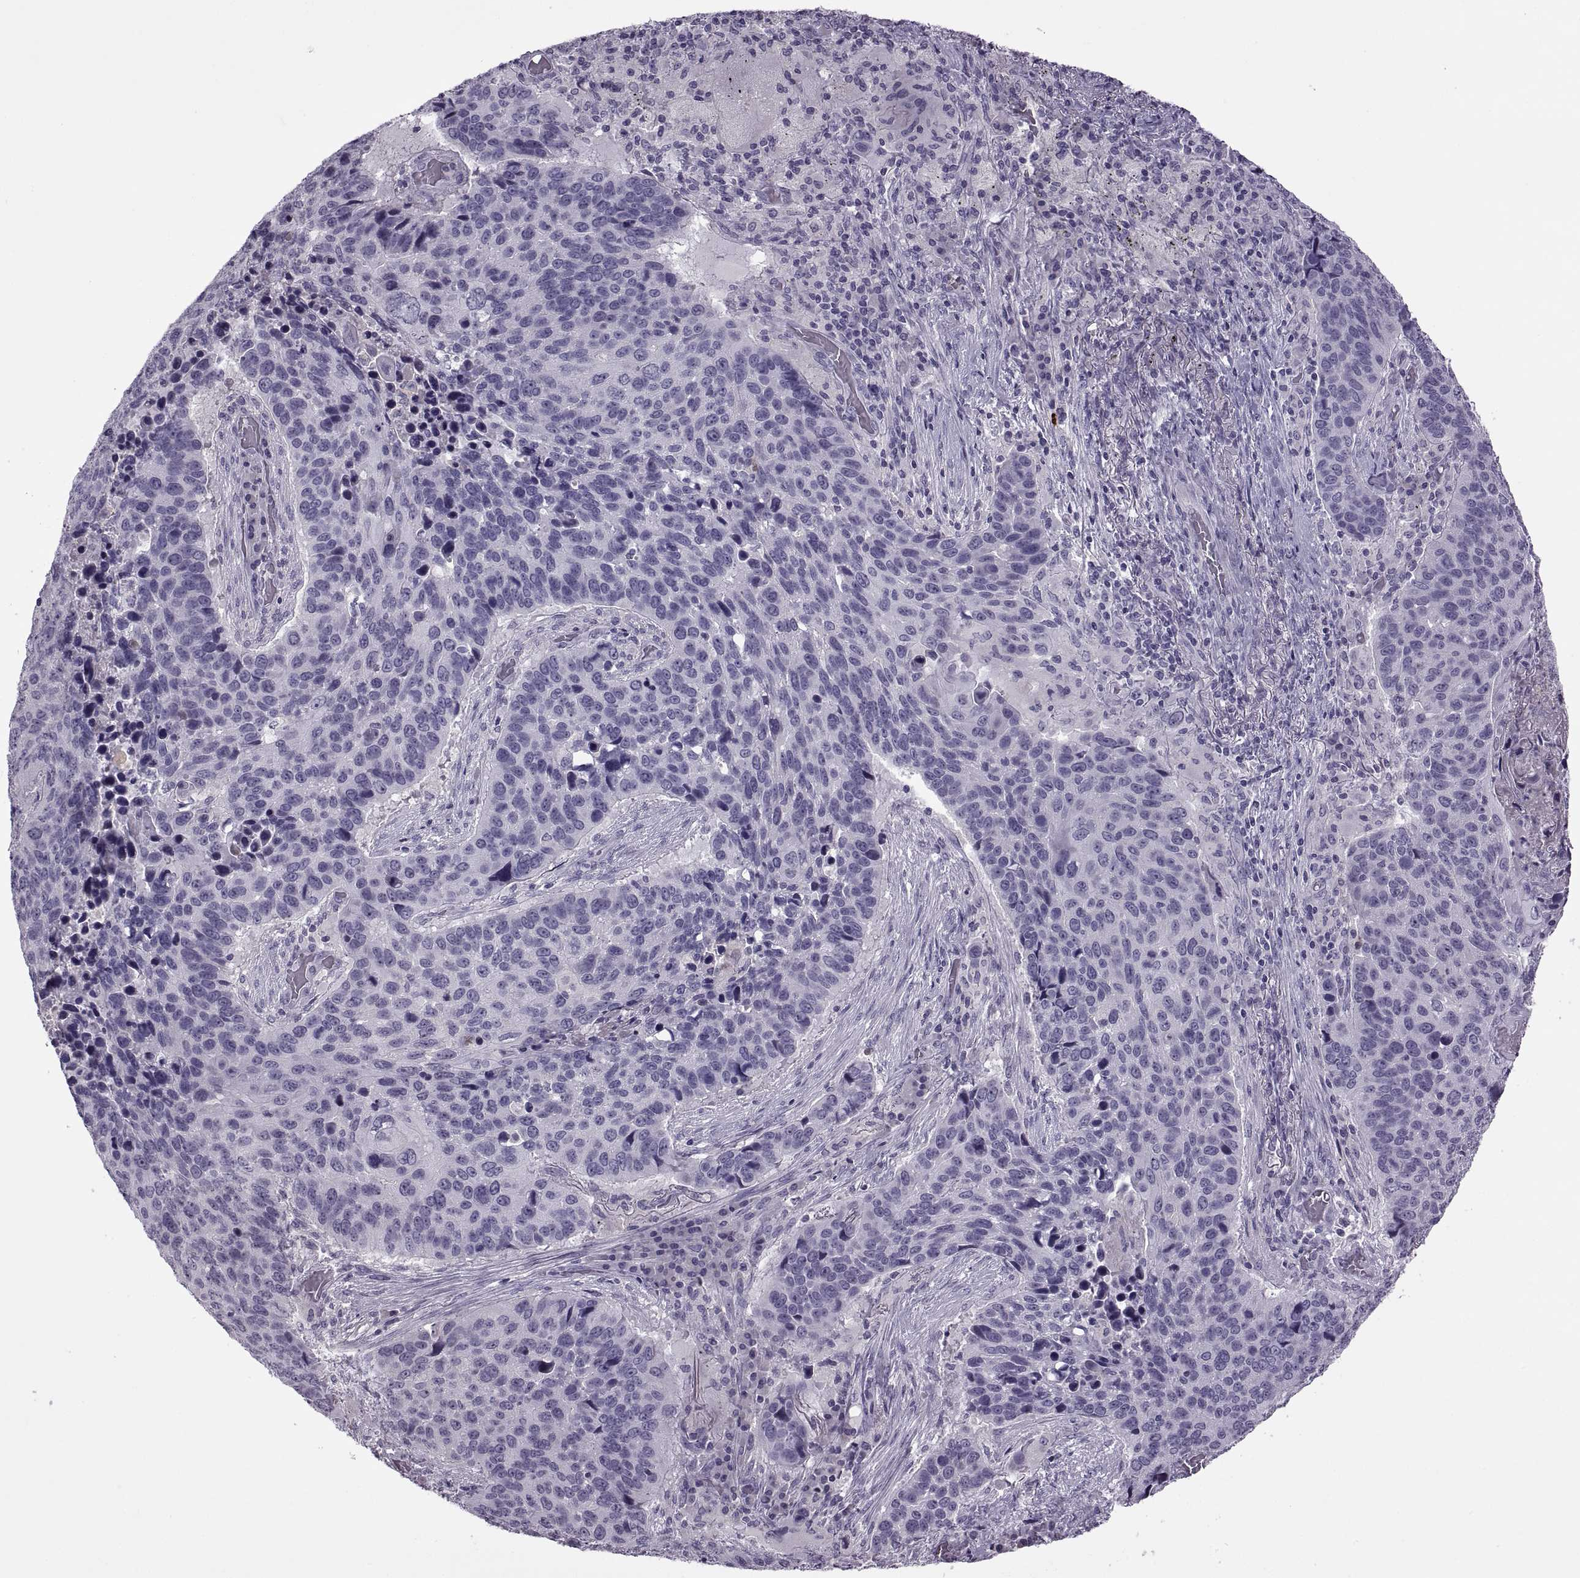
{"staining": {"intensity": "negative", "quantity": "none", "location": "none"}, "tissue": "lung cancer", "cell_type": "Tumor cells", "image_type": "cancer", "snomed": [{"axis": "morphology", "description": "Squamous cell carcinoma, NOS"}, {"axis": "topography", "description": "Lung"}], "caption": "DAB (3,3'-diaminobenzidine) immunohistochemical staining of human squamous cell carcinoma (lung) shows no significant staining in tumor cells.", "gene": "RSPH6A", "patient": {"sex": "male", "age": 68}}